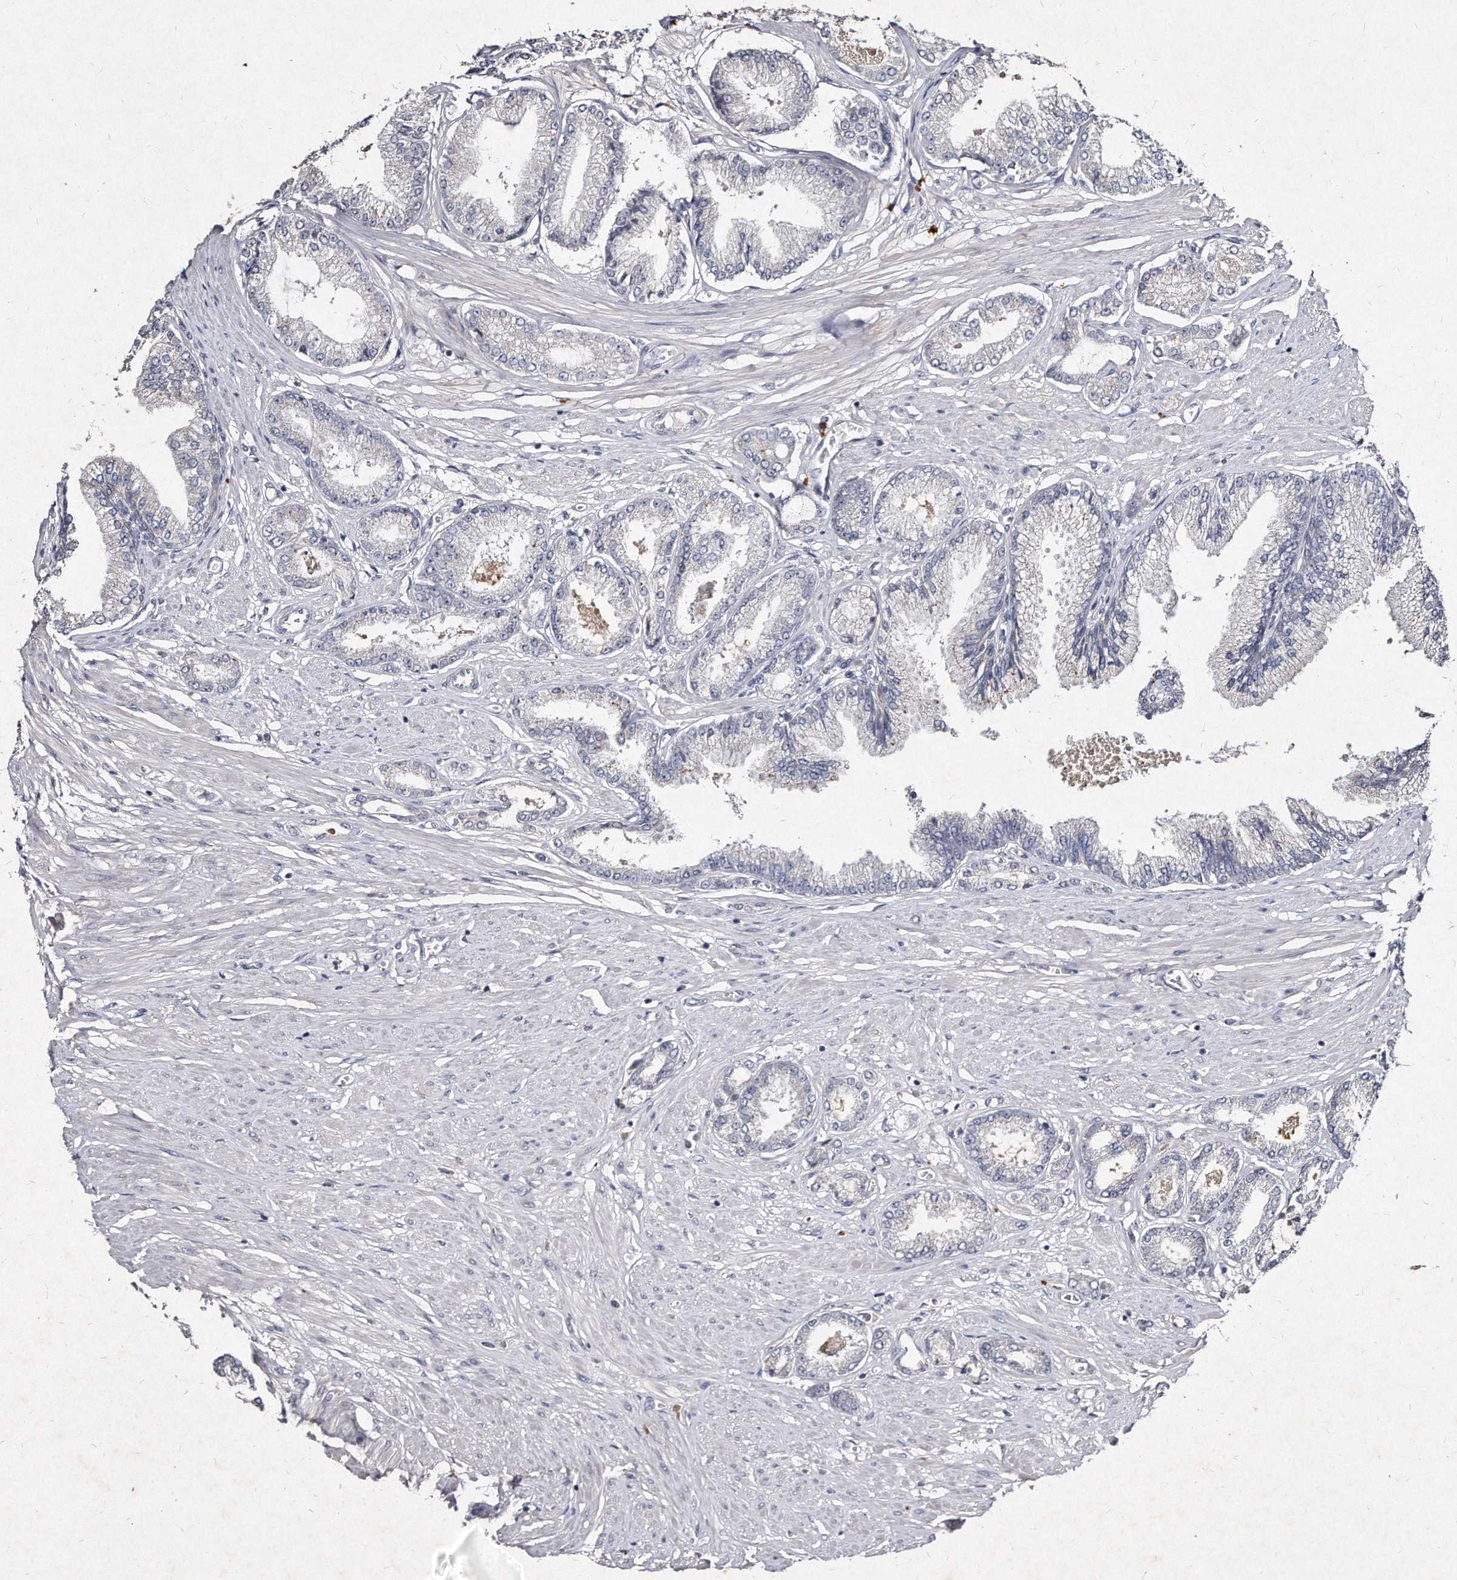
{"staining": {"intensity": "negative", "quantity": "none", "location": "none"}, "tissue": "prostate cancer", "cell_type": "Tumor cells", "image_type": "cancer", "snomed": [{"axis": "morphology", "description": "Adenocarcinoma, Low grade"}, {"axis": "topography", "description": "Prostate"}], "caption": "This is an IHC histopathology image of human adenocarcinoma (low-grade) (prostate). There is no staining in tumor cells.", "gene": "KLHDC3", "patient": {"sex": "male", "age": 63}}